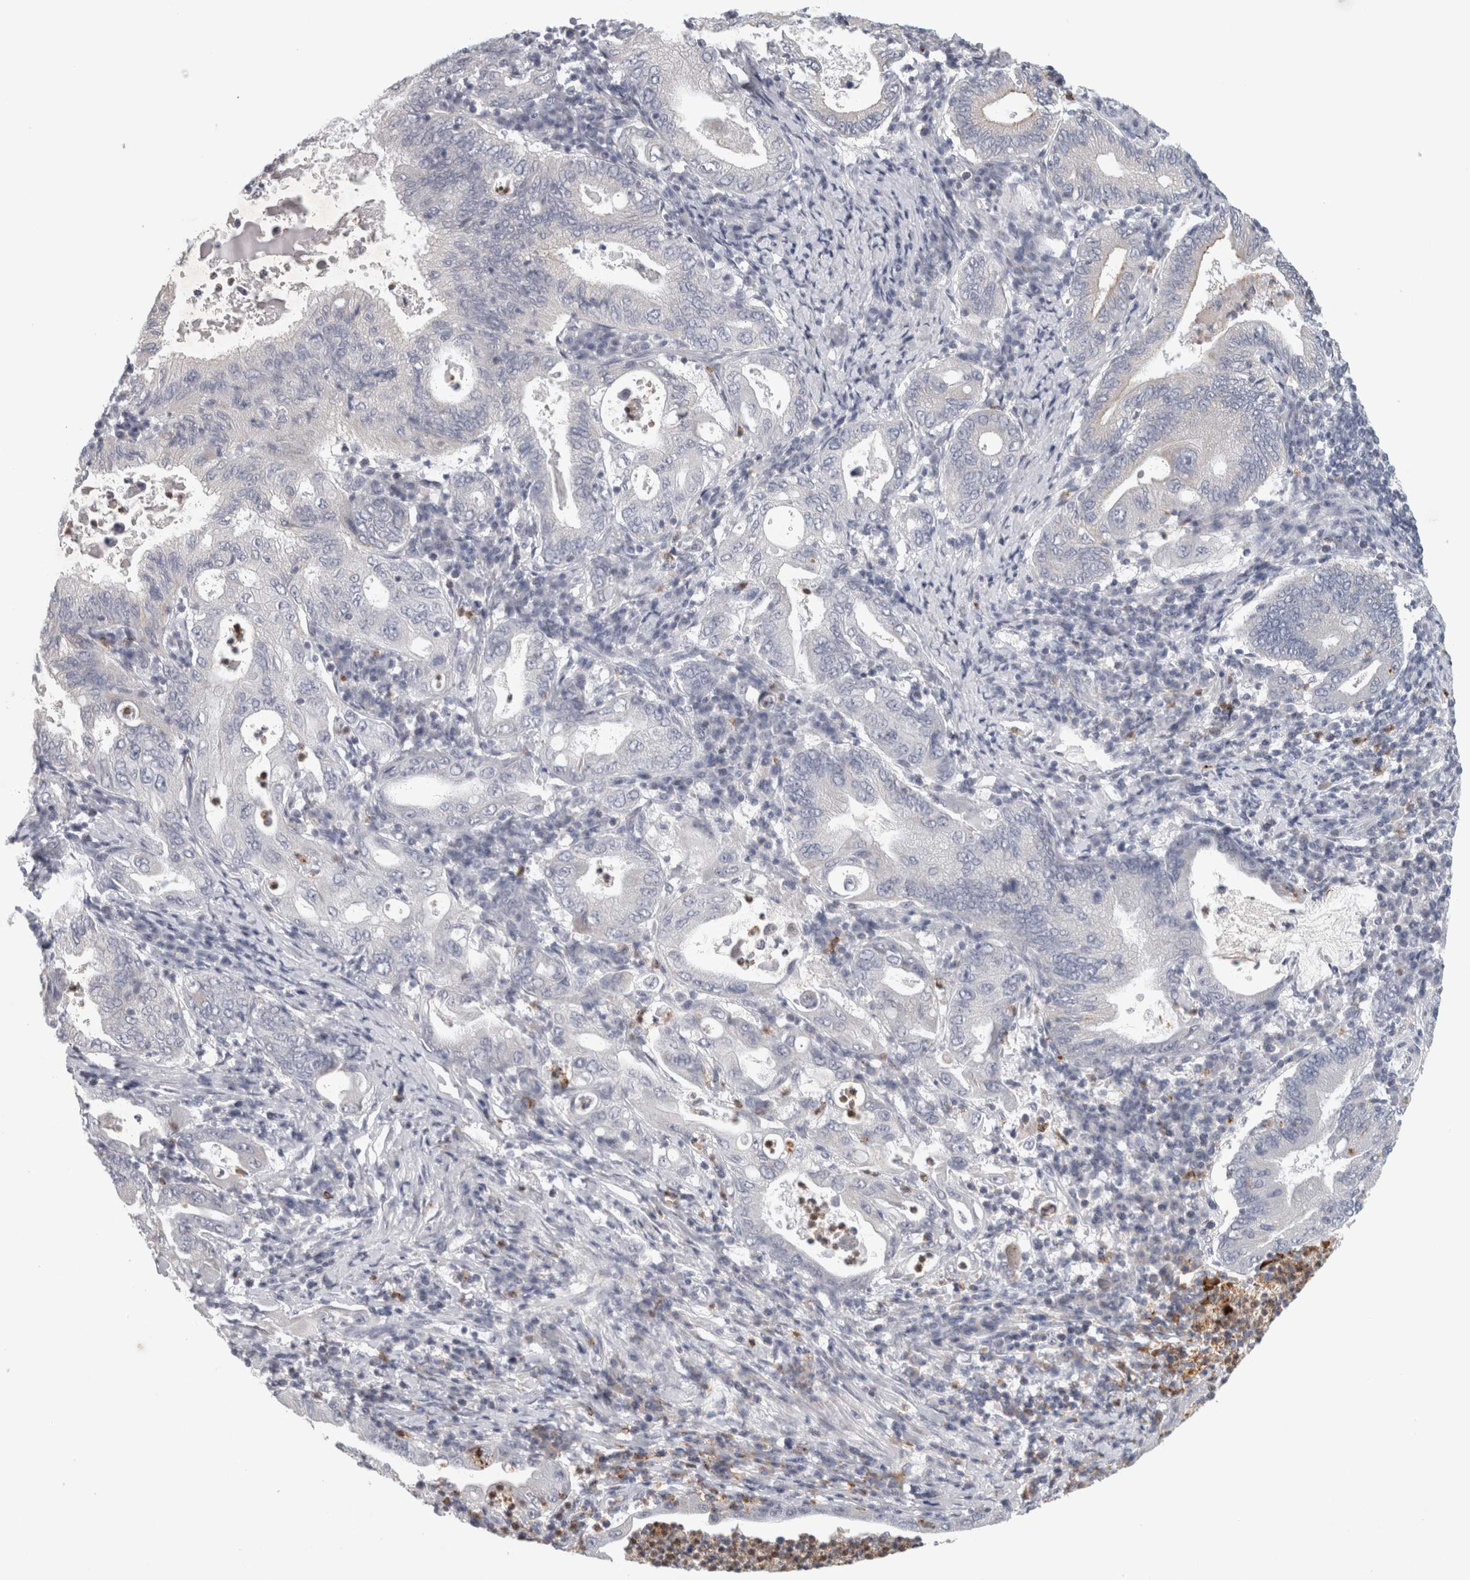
{"staining": {"intensity": "negative", "quantity": "none", "location": "none"}, "tissue": "stomach cancer", "cell_type": "Tumor cells", "image_type": "cancer", "snomed": [{"axis": "morphology", "description": "Normal tissue, NOS"}, {"axis": "morphology", "description": "Adenocarcinoma, NOS"}, {"axis": "topography", "description": "Esophagus"}, {"axis": "topography", "description": "Stomach, upper"}, {"axis": "topography", "description": "Peripheral nerve tissue"}], "caption": "An immunohistochemistry (IHC) micrograph of stomach cancer is shown. There is no staining in tumor cells of stomach cancer.", "gene": "PTPRN2", "patient": {"sex": "male", "age": 62}}